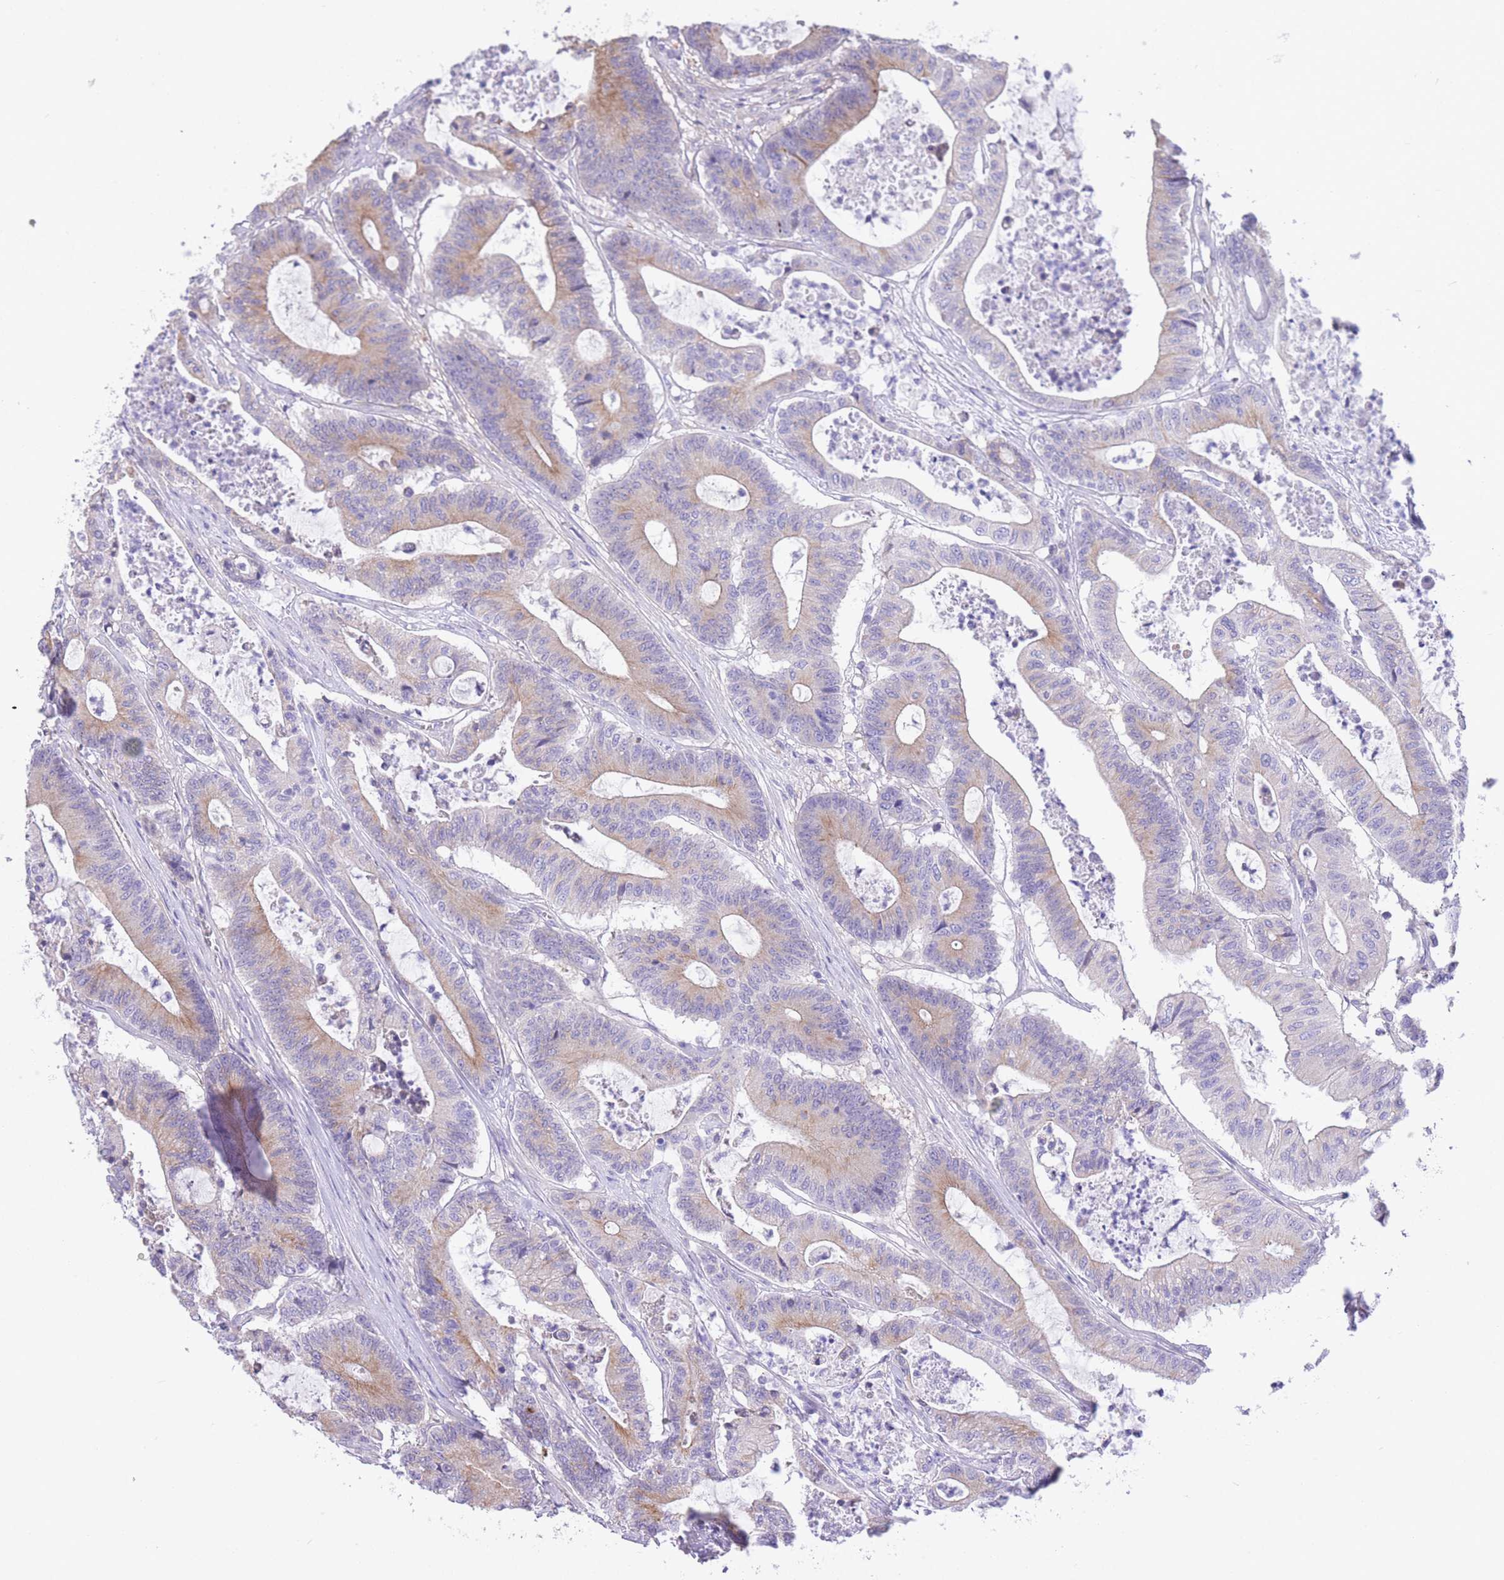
{"staining": {"intensity": "moderate", "quantity": "25%-75%", "location": "cytoplasmic/membranous"}, "tissue": "colorectal cancer", "cell_type": "Tumor cells", "image_type": "cancer", "snomed": [{"axis": "morphology", "description": "Adenocarcinoma, NOS"}, {"axis": "topography", "description": "Colon"}], "caption": "The immunohistochemical stain highlights moderate cytoplasmic/membranous staining in tumor cells of adenocarcinoma (colorectal) tissue.", "gene": "RHOU", "patient": {"sex": "female", "age": 84}}